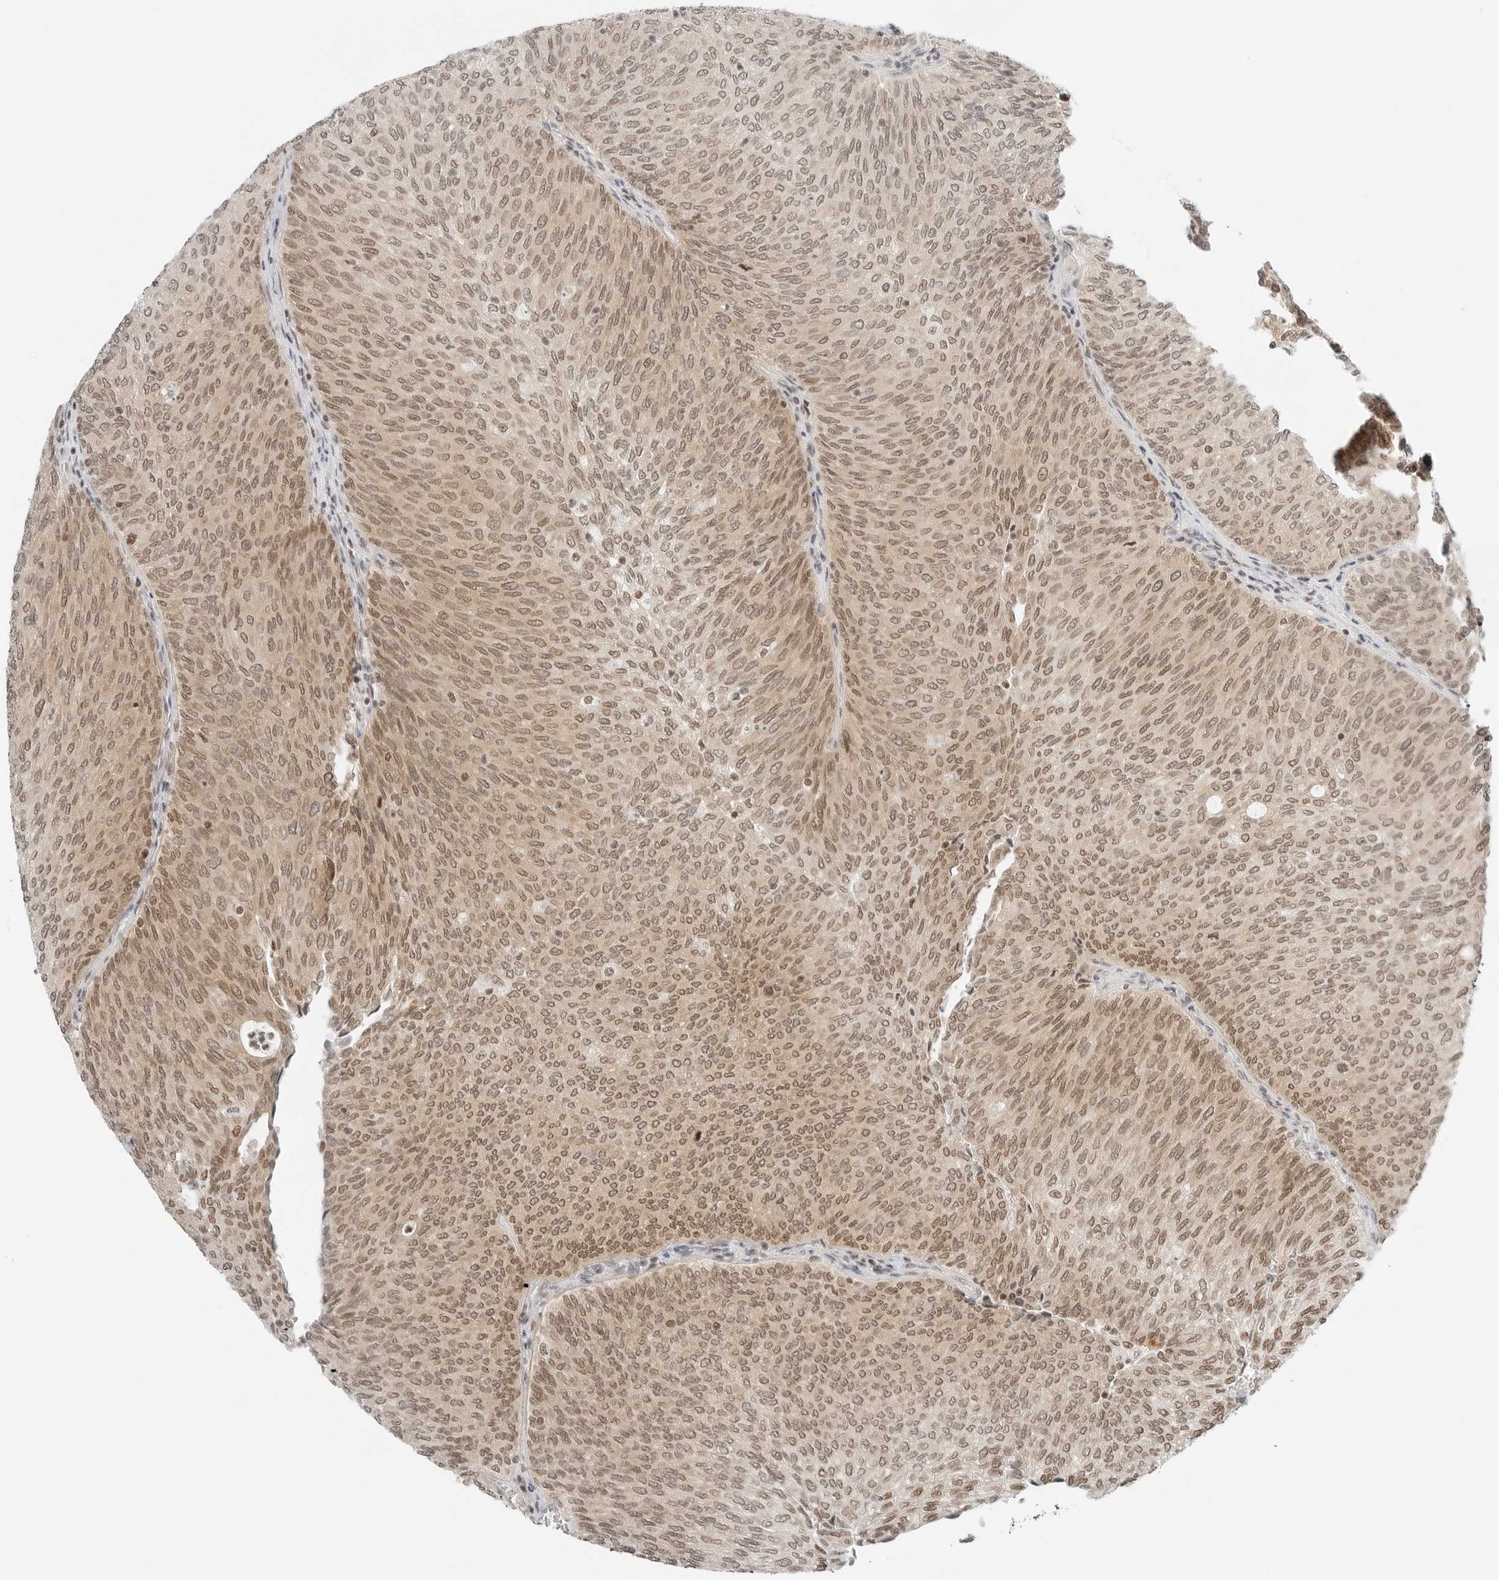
{"staining": {"intensity": "moderate", "quantity": ">75%", "location": "nuclear"}, "tissue": "urothelial cancer", "cell_type": "Tumor cells", "image_type": "cancer", "snomed": [{"axis": "morphology", "description": "Urothelial carcinoma, Low grade"}, {"axis": "topography", "description": "Urinary bladder"}], "caption": "Urothelial carcinoma (low-grade) was stained to show a protein in brown. There is medium levels of moderate nuclear positivity in about >75% of tumor cells.", "gene": "CRTC2", "patient": {"sex": "female", "age": 79}}